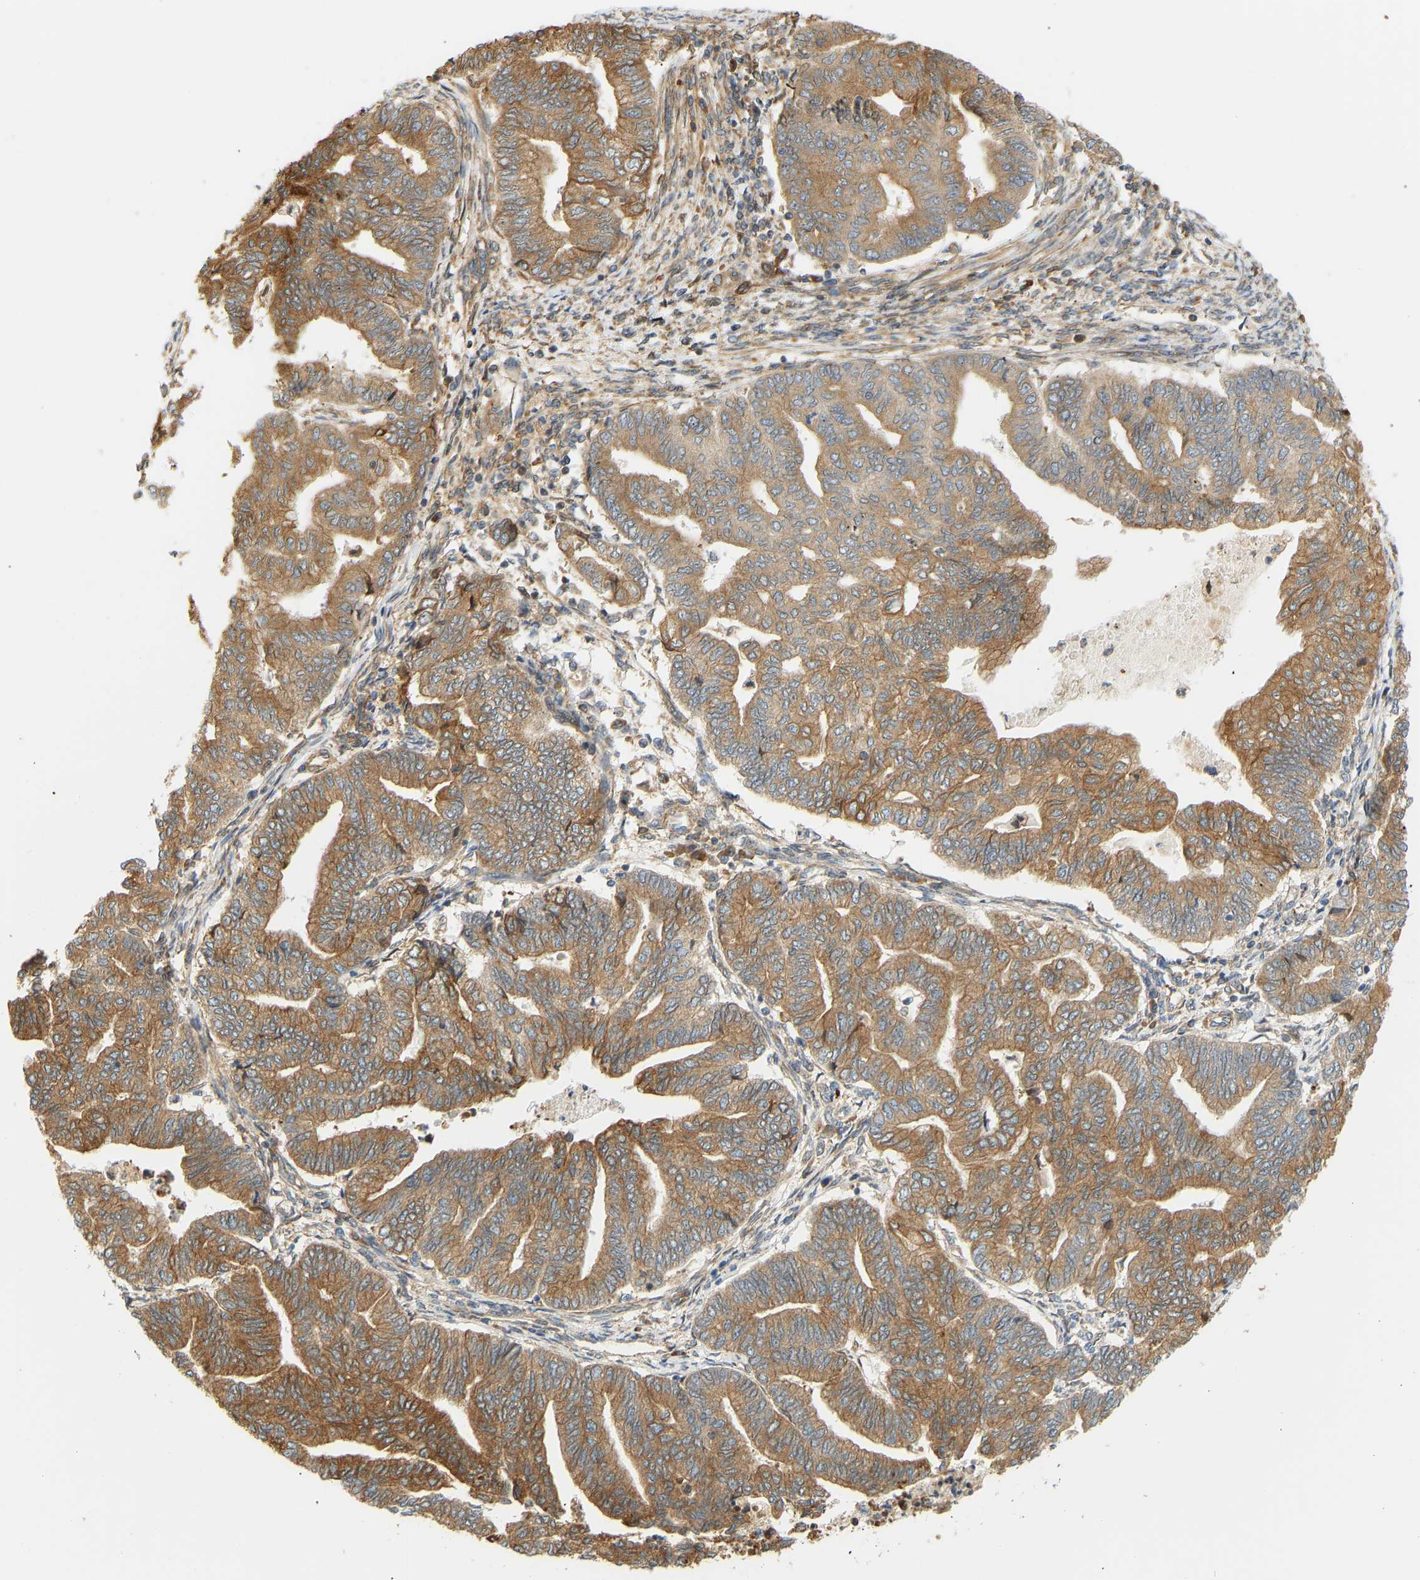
{"staining": {"intensity": "moderate", "quantity": ">75%", "location": "cytoplasmic/membranous"}, "tissue": "endometrial cancer", "cell_type": "Tumor cells", "image_type": "cancer", "snomed": [{"axis": "morphology", "description": "Adenocarcinoma, NOS"}, {"axis": "topography", "description": "Endometrium"}], "caption": "Moderate cytoplasmic/membranous protein expression is seen in about >75% of tumor cells in adenocarcinoma (endometrial). (Brightfield microscopy of DAB IHC at high magnification).", "gene": "CEP57", "patient": {"sex": "female", "age": 79}}